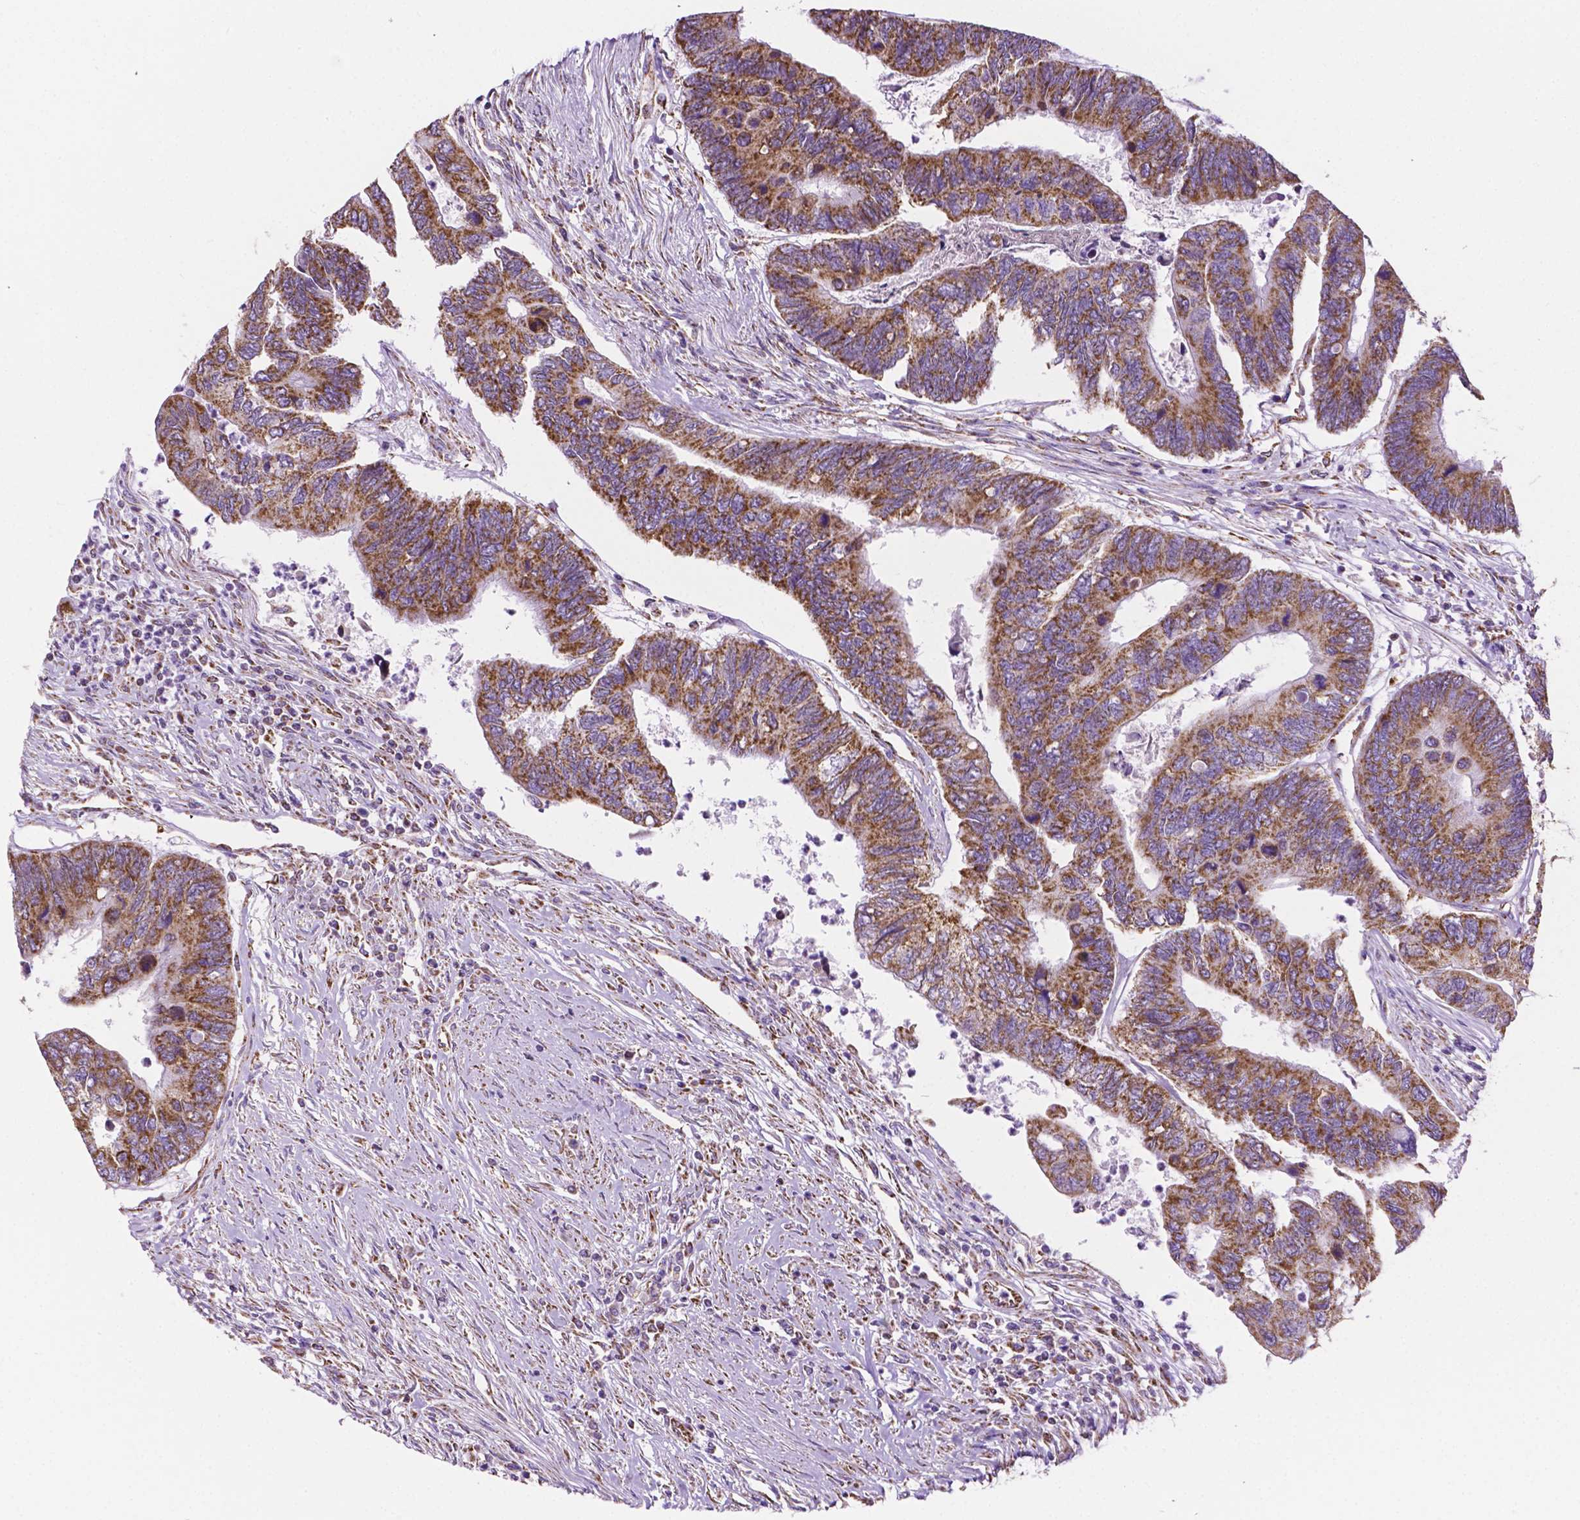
{"staining": {"intensity": "strong", "quantity": ">75%", "location": "cytoplasmic/membranous"}, "tissue": "colorectal cancer", "cell_type": "Tumor cells", "image_type": "cancer", "snomed": [{"axis": "morphology", "description": "Adenocarcinoma, NOS"}, {"axis": "topography", "description": "Colon"}], "caption": "Immunohistochemistry (IHC) of human adenocarcinoma (colorectal) shows high levels of strong cytoplasmic/membranous staining in about >75% of tumor cells.", "gene": "RMDN3", "patient": {"sex": "female", "age": 67}}